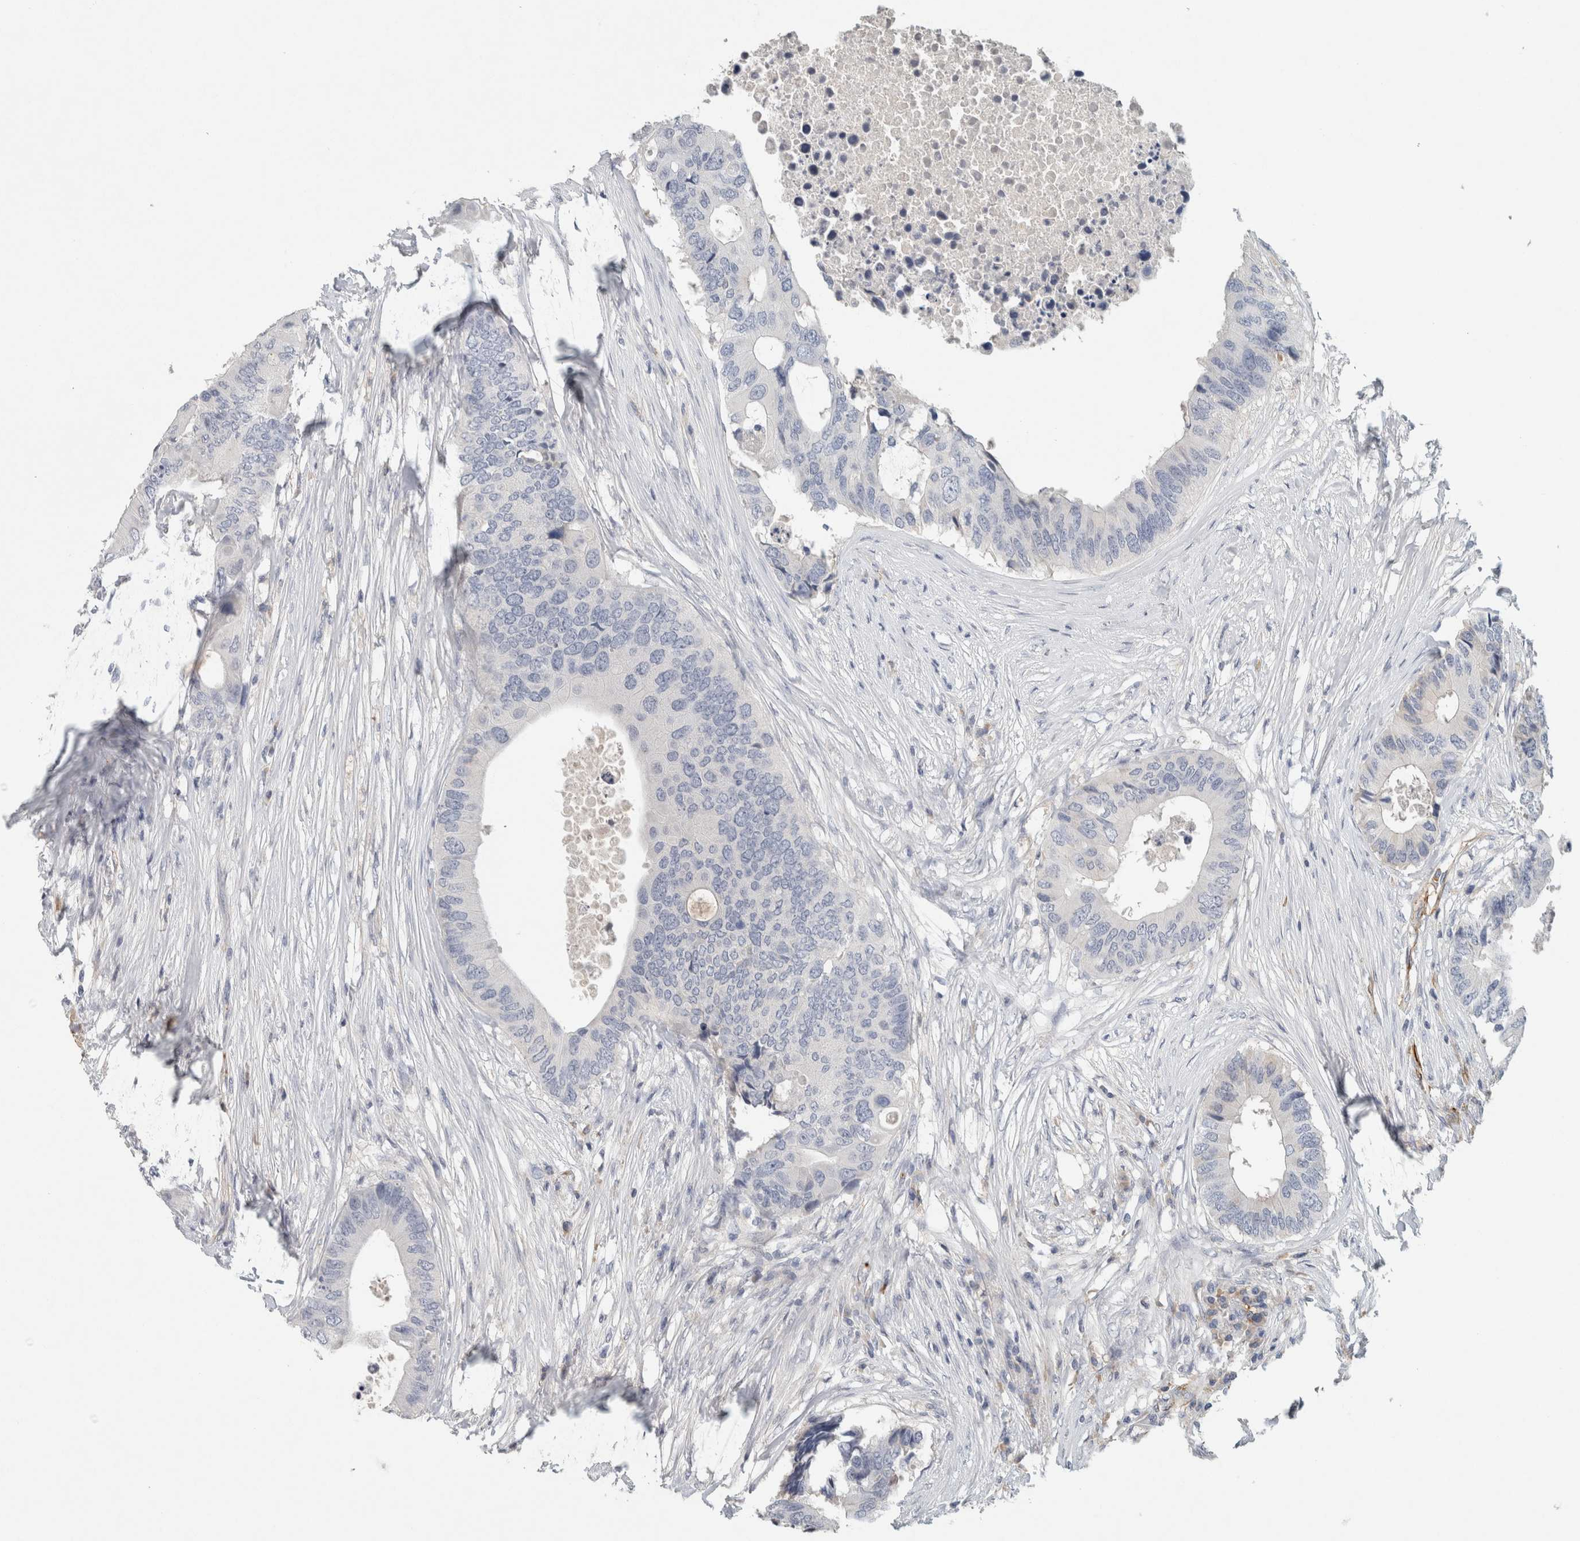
{"staining": {"intensity": "negative", "quantity": "none", "location": "none"}, "tissue": "colorectal cancer", "cell_type": "Tumor cells", "image_type": "cancer", "snomed": [{"axis": "morphology", "description": "Adenocarcinoma, NOS"}, {"axis": "topography", "description": "Colon"}], "caption": "Tumor cells show no significant positivity in colorectal cancer (adenocarcinoma). (DAB (3,3'-diaminobenzidine) IHC with hematoxylin counter stain).", "gene": "CD36", "patient": {"sex": "male", "age": 71}}